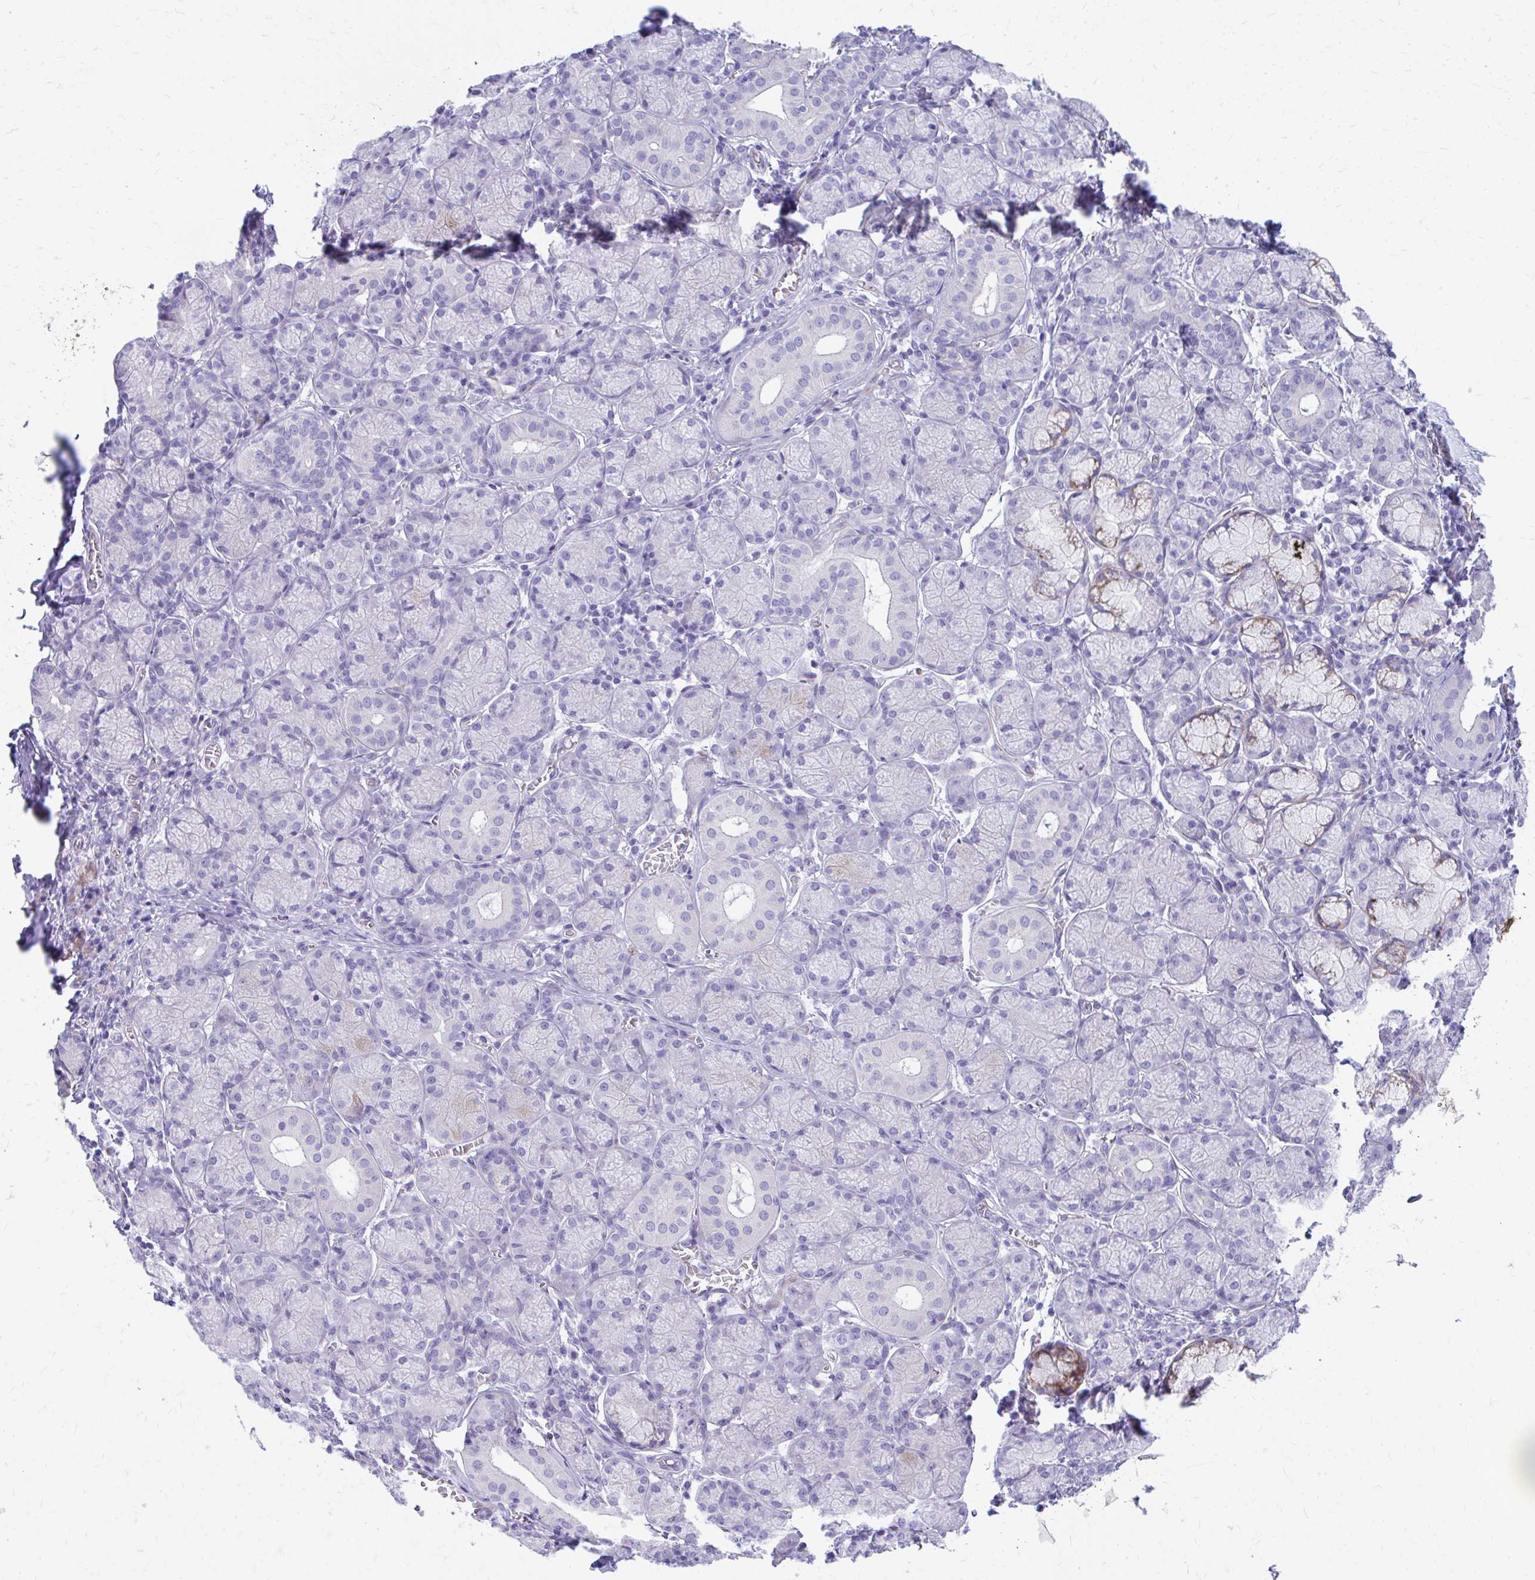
{"staining": {"intensity": "negative", "quantity": "none", "location": "none"}, "tissue": "salivary gland", "cell_type": "Glandular cells", "image_type": "normal", "snomed": [{"axis": "morphology", "description": "Normal tissue, NOS"}, {"axis": "topography", "description": "Salivary gland"}], "caption": "Immunohistochemistry (IHC) of unremarkable salivary gland reveals no staining in glandular cells.", "gene": "ENSG00000285953", "patient": {"sex": "female", "age": 24}}